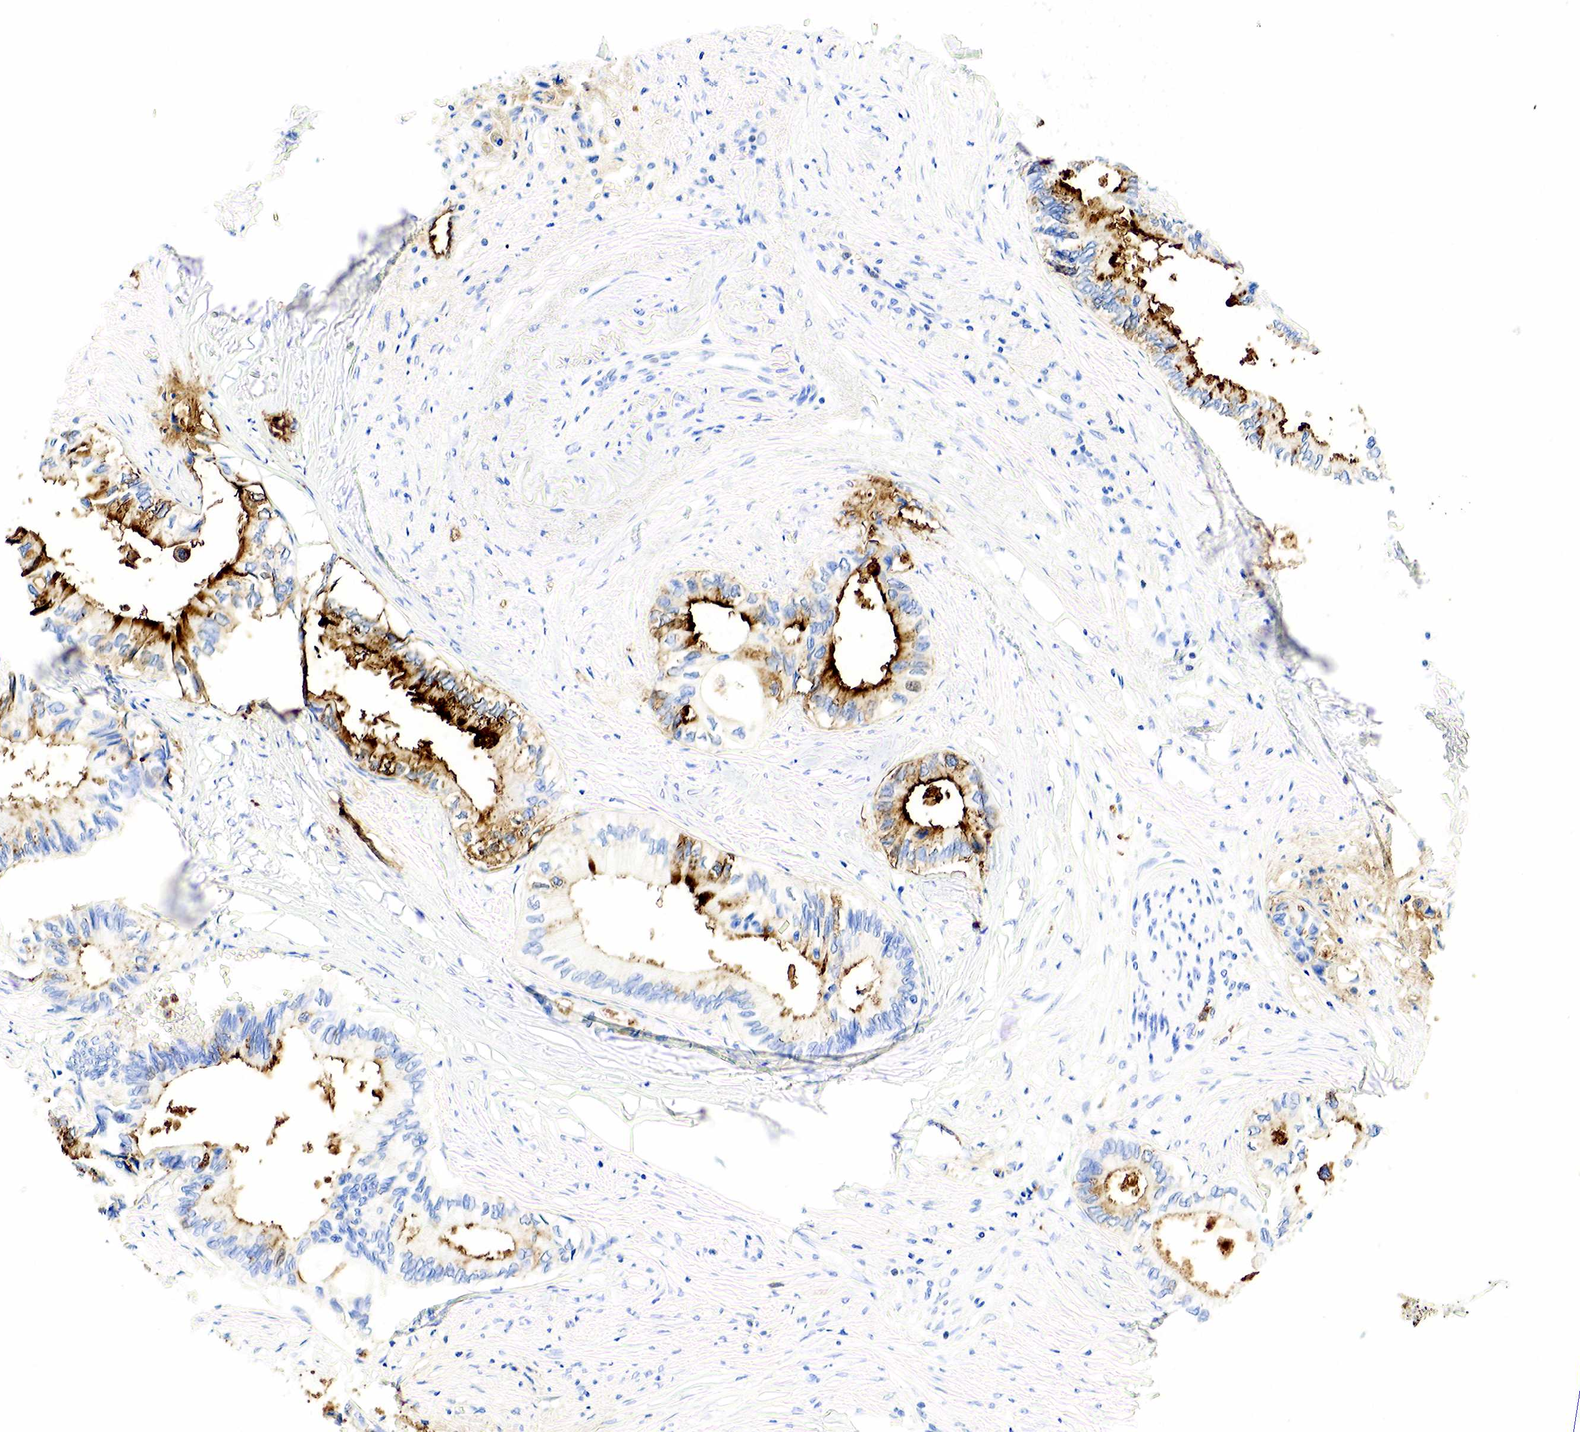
{"staining": {"intensity": "moderate", "quantity": "25%-75%", "location": "cytoplasmic/membranous"}, "tissue": "pancreatic cancer", "cell_type": "Tumor cells", "image_type": "cancer", "snomed": [{"axis": "morphology", "description": "Adenocarcinoma, NOS"}, {"axis": "topography", "description": "Pancreas"}], "caption": "Protein positivity by IHC displays moderate cytoplasmic/membranous staining in approximately 25%-75% of tumor cells in pancreatic cancer.", "gene": "FUT4", "patient": {"sex": "female", "age": 66}}